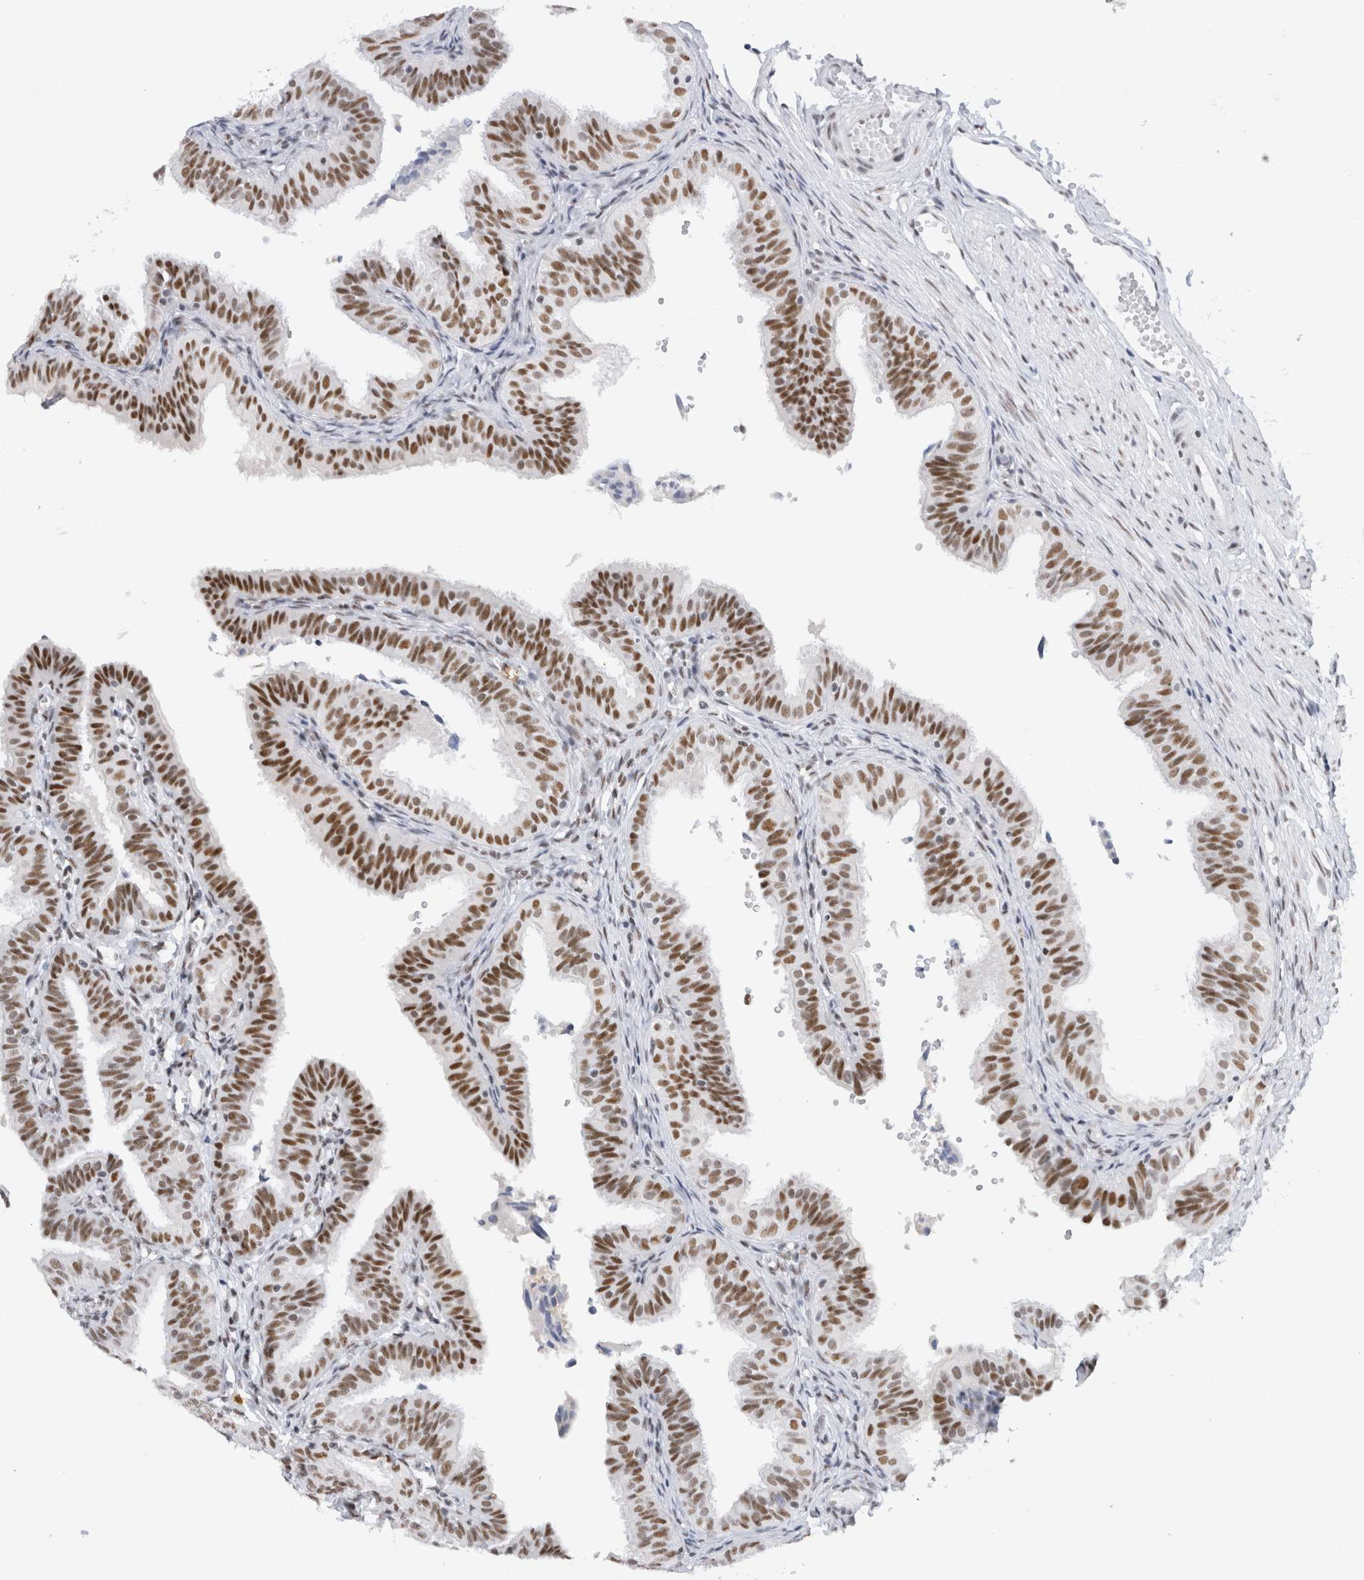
{"staining": {"intensity": "moderate", "quantity": ">75%", "location": "nuclear"}, "tissue": "fallopian tube", "cell_type": "Glandular cells", "image_type": "normal", "snomed": [{"axis": "morphology", "description": "Normal tissue, NOS"}, {"axis": "topography", "description": "Fallopian tube"}], "caption": "A brown stain shows moderate nuclear expression of a protein in glandular cells of benign human fallopian tube.", "gene": "COPS7A", "patient": {"sex": "female", "age": 35}}